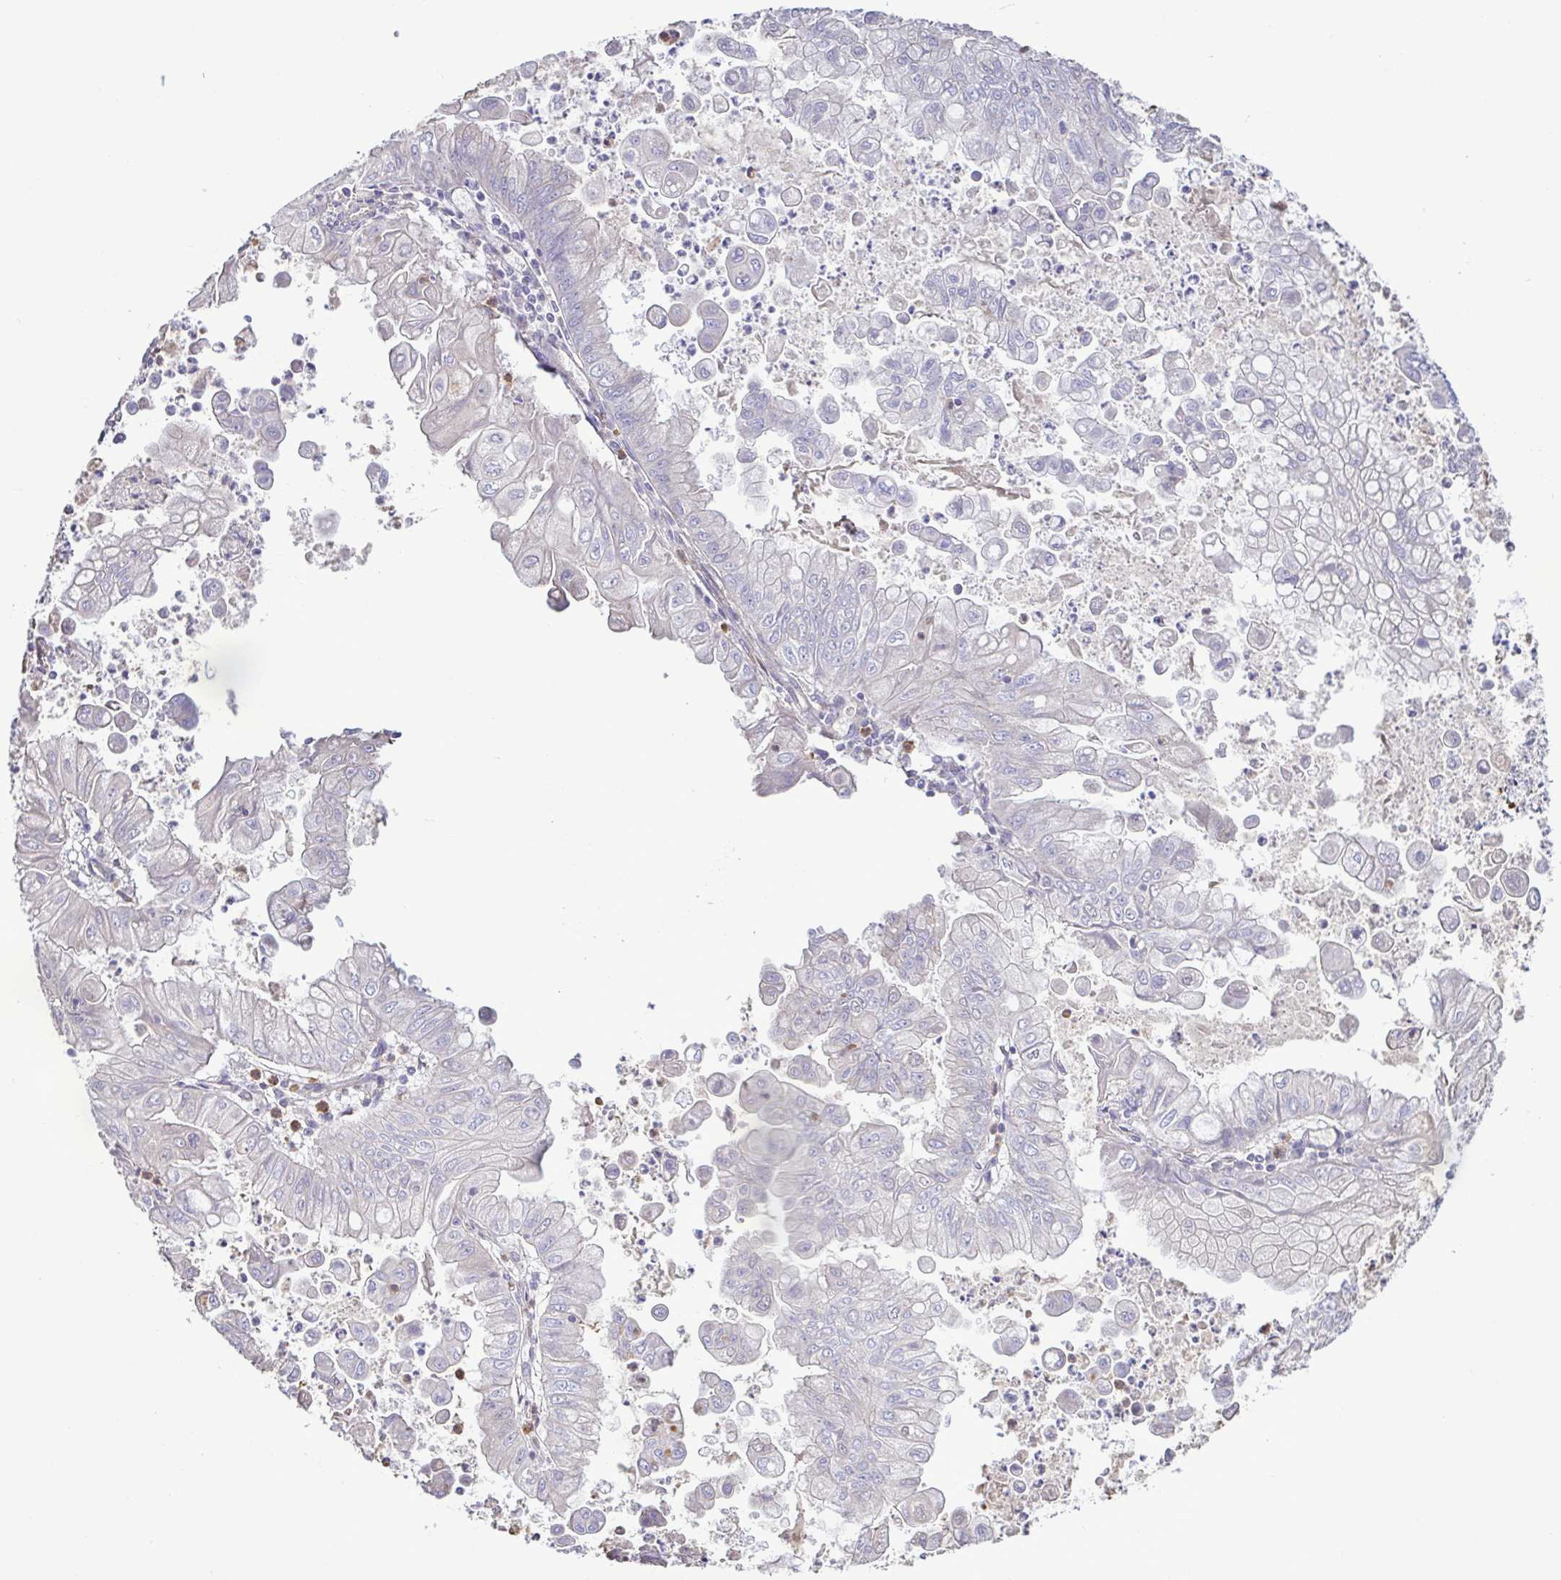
{"staining": {"intensity": "negative", "quantity": "none", "location": "none"}, "tissue": "stomach cancer", "cell_type": "Tumor cells", "image_type": "cancer", "snomed": [{"axis": "morphology", "description": "Adenocarcinoma, NOS"}, {"axis": "topography", "description": "Stomach, upper"}], "caption": "This micrograph is of stomach cancer stained with immunohistochemistry (IHC) to label a protein in brown with the nuclei are counter-stained blue. There is no positivity in tumor cells.", "gene": "MYL10", "patient": {"sex": "male", "age": 80}}